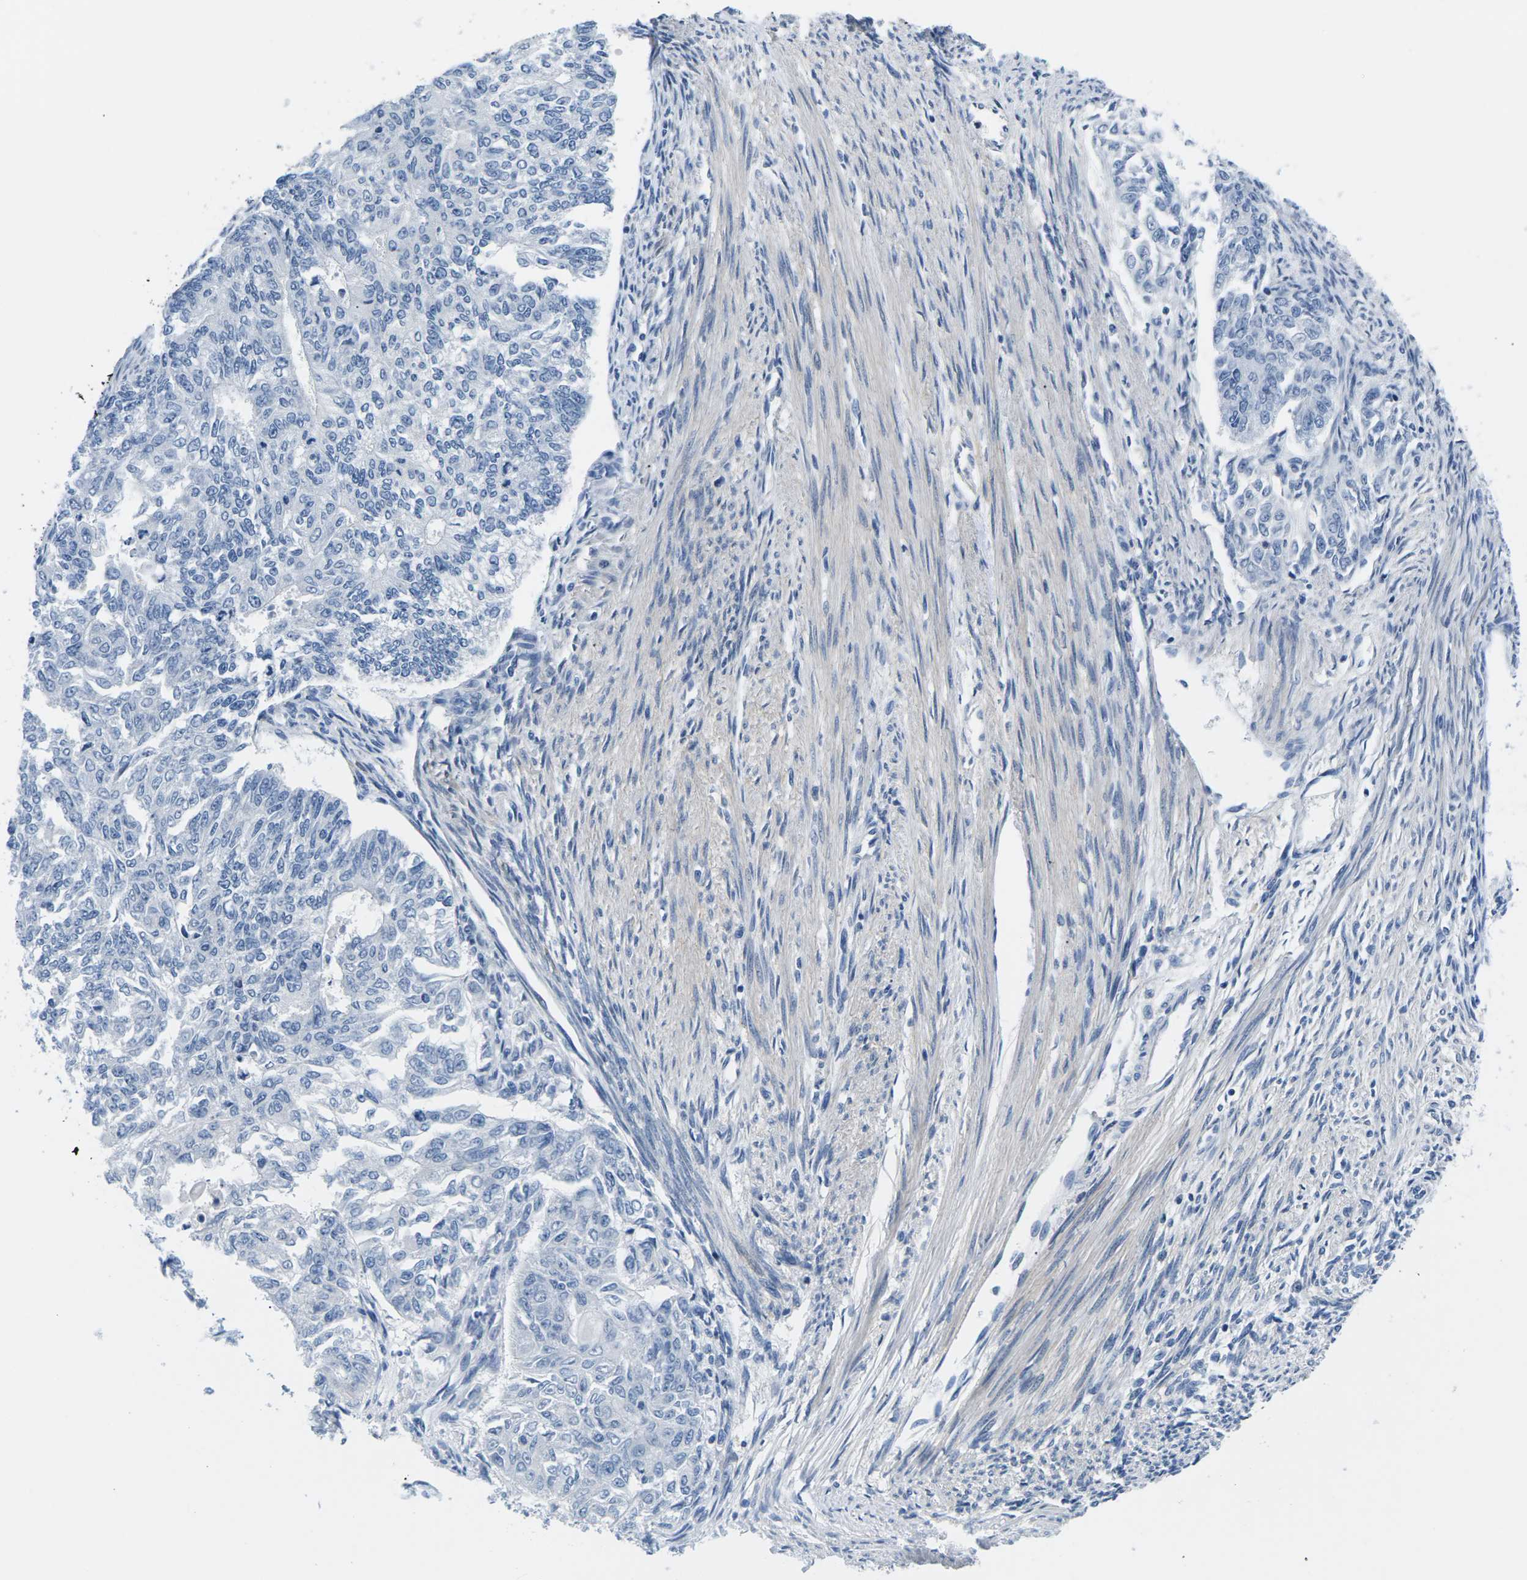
{"staining": {"intensity": "negative", "quantity": "none", "location": "none"}, "tissue": "endometrial cancer", "cell_type": "Tumor cells", "image_type": "cancer", "snomed": [{"axis": "morphology", "description": "Adenocarcinoma, NOS"}, {"axis": "topography", "description": "Endometrium"}], "caption": "A photomicrograph of human adenocarcinoma (endometrial) is negative for staining in tumor cells.", "gene": "TSPAN2", "patient": {"sex": "female", "age": 32}}